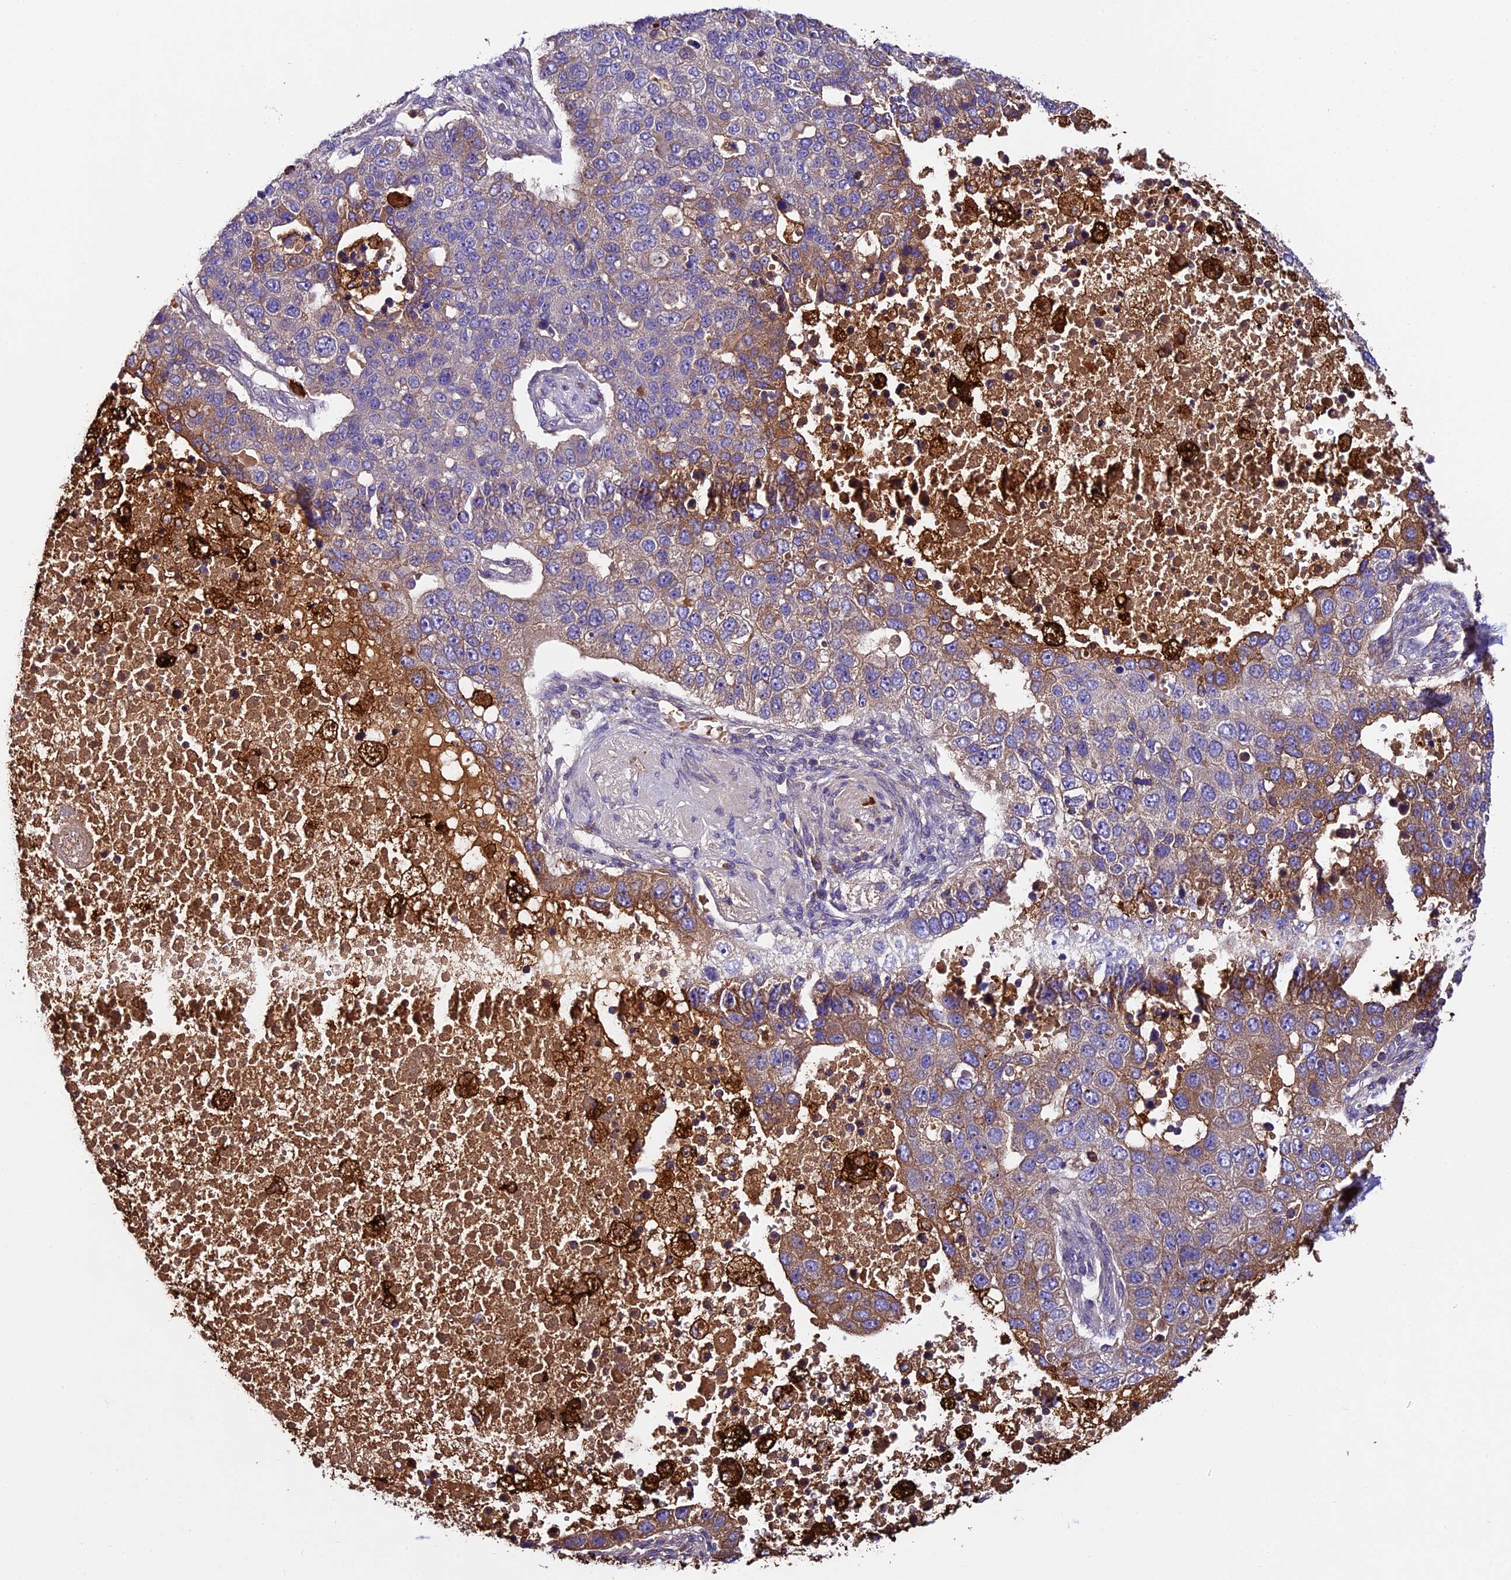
{"staining": {"intensity": "moderate", "quantity": "<25%", "location": "cytoplasmic/membranous"}, "tissue": "pancreatic cancer", "cell_type": "Tumor cells", "image_type": "cancer", "snomed": [{"axis": "morphology", "description": "Adenocarcinoma, NOS"}, {"axis": "topography", "description": "Pancreas"}], "caption": "High-power microscopy captured an immunohistochemistry micrograph of pancreatic adenocarcinoma, revealing moderate cytoplasmic/membranous positivity in approximately <25% of tumor cells.", "gene": "CILP2", "patient": {"sex": "female", "age": 61}}